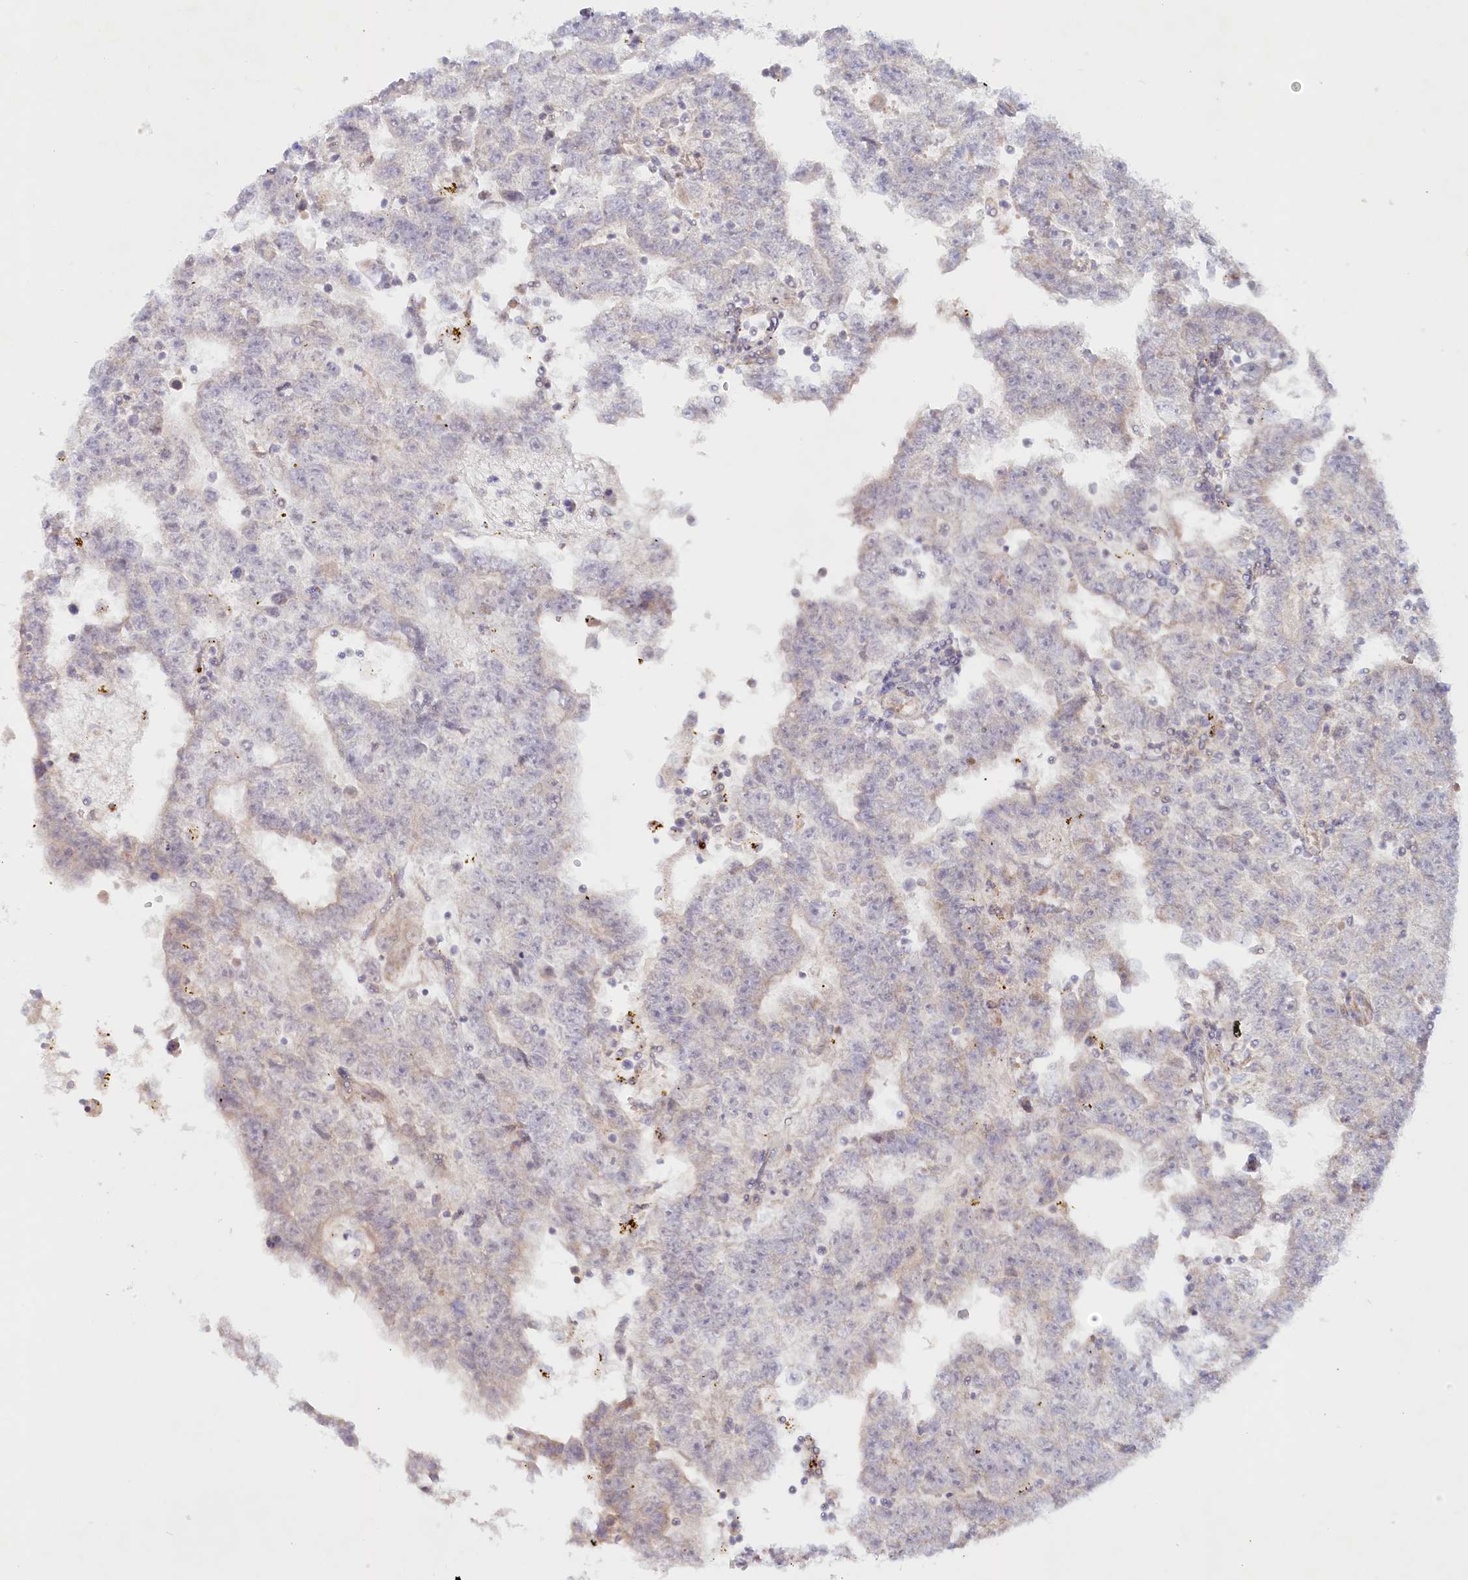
{"staining": {"intensity": "weak", "quantity": "<25%", "location": "cytoplasmic/membranous"}, "tissue": "testis cancer", "cell_type": "Tumor cells", "image_type": "cancer", "snomed": [{"axis": "morphology", "description": "Carcinoma, Embryonal, NOS"}, {"axis": "topography", "description": "Testis"}], "caption": "Testis cancer stained for a protein using immunohistochemistry (IHC) exhibits no staining tumor cells.", "gene": "PSAPL1", "patient": {"sex": "male", "age": 25}}